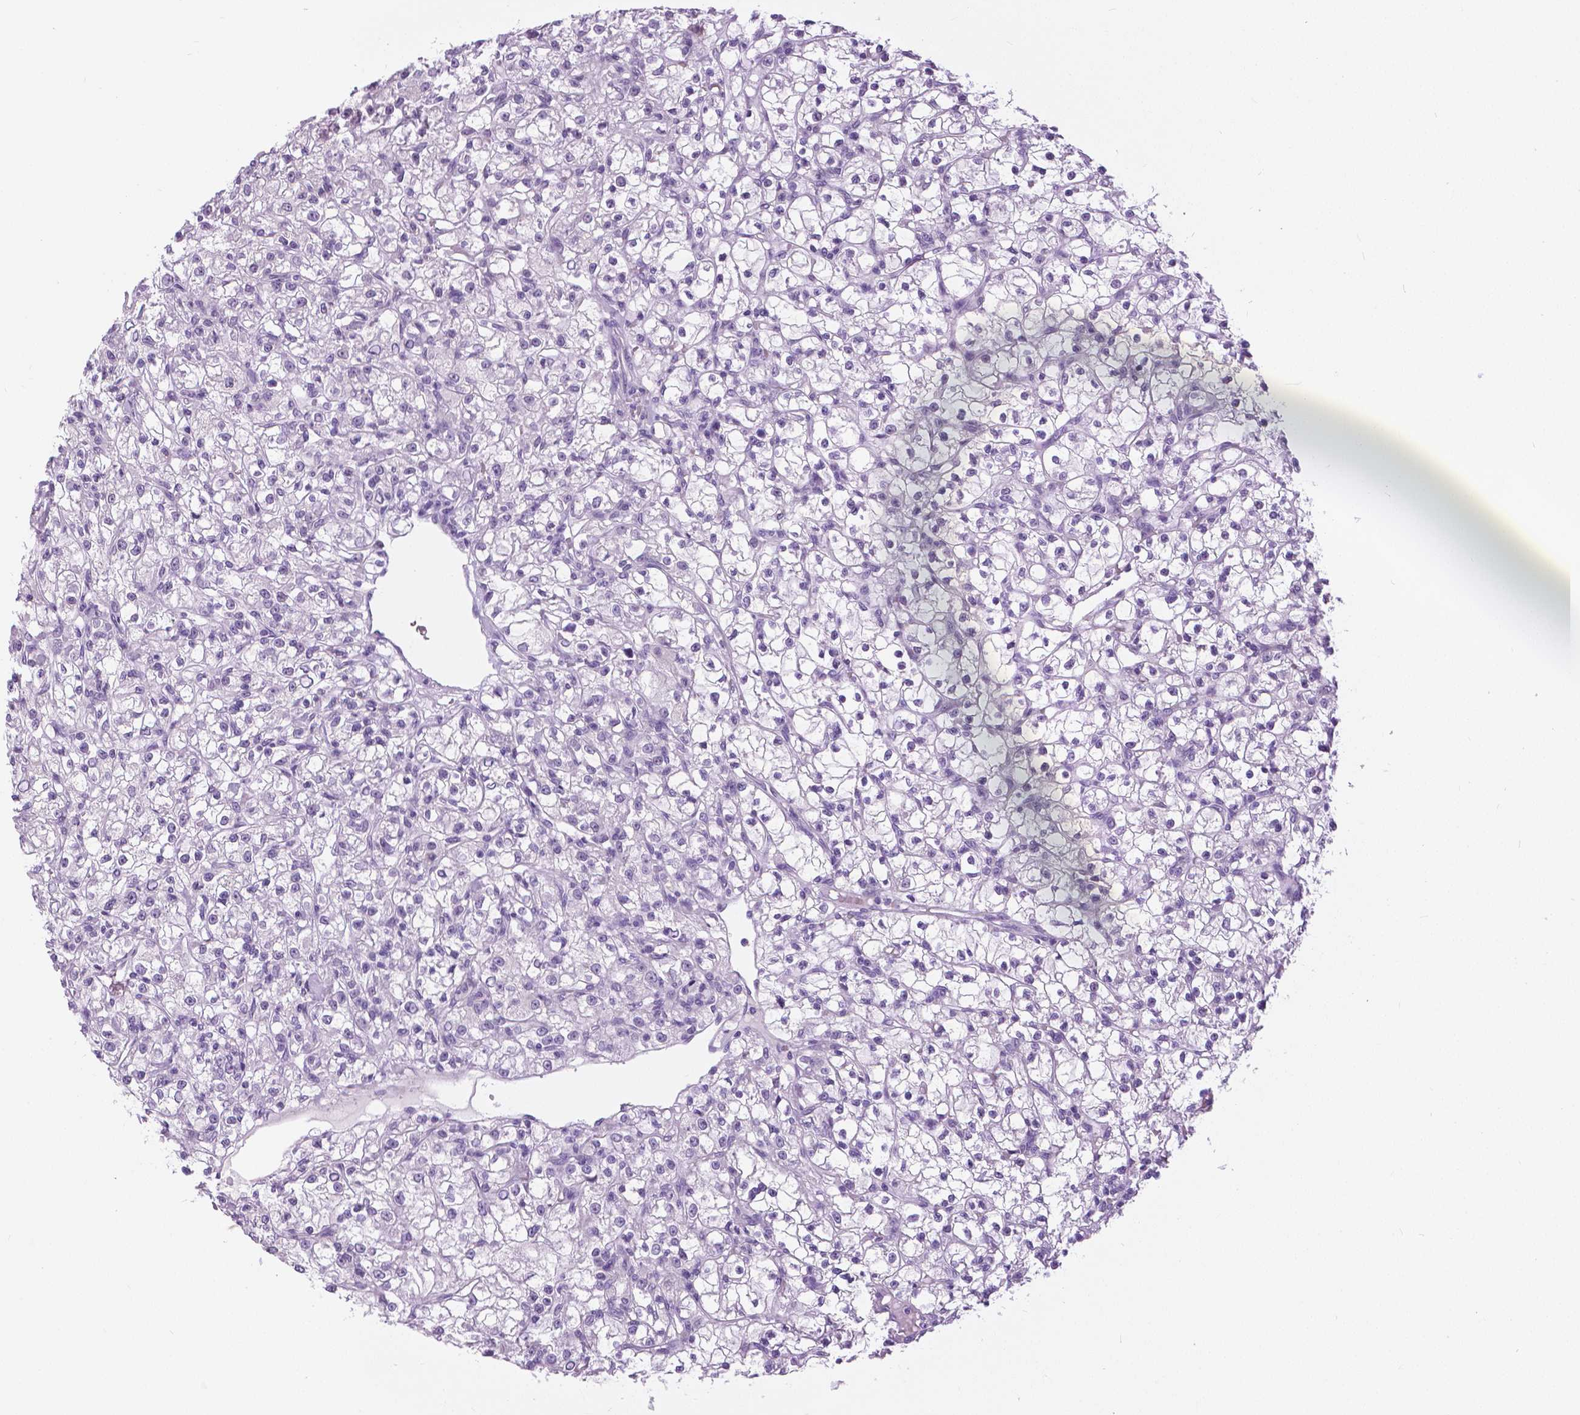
{"staining": {"intensity": "negative", "quantity": "none", "location": "none"}, "tissue": "renal cancer", "cell_type": "Tumor cells", "image_type": "cancer", "snomed": [{"axis": "morphology", "description": "Adenocarcinoma, NOS"}, {"axis": "topography", "description": "Kidney"}], "caption": "Histopathology image shows no significant protein expression in tumor cells of renal cancer.", "gene": "MYOM1", "patient": {"sex": "female", "age": 59}}